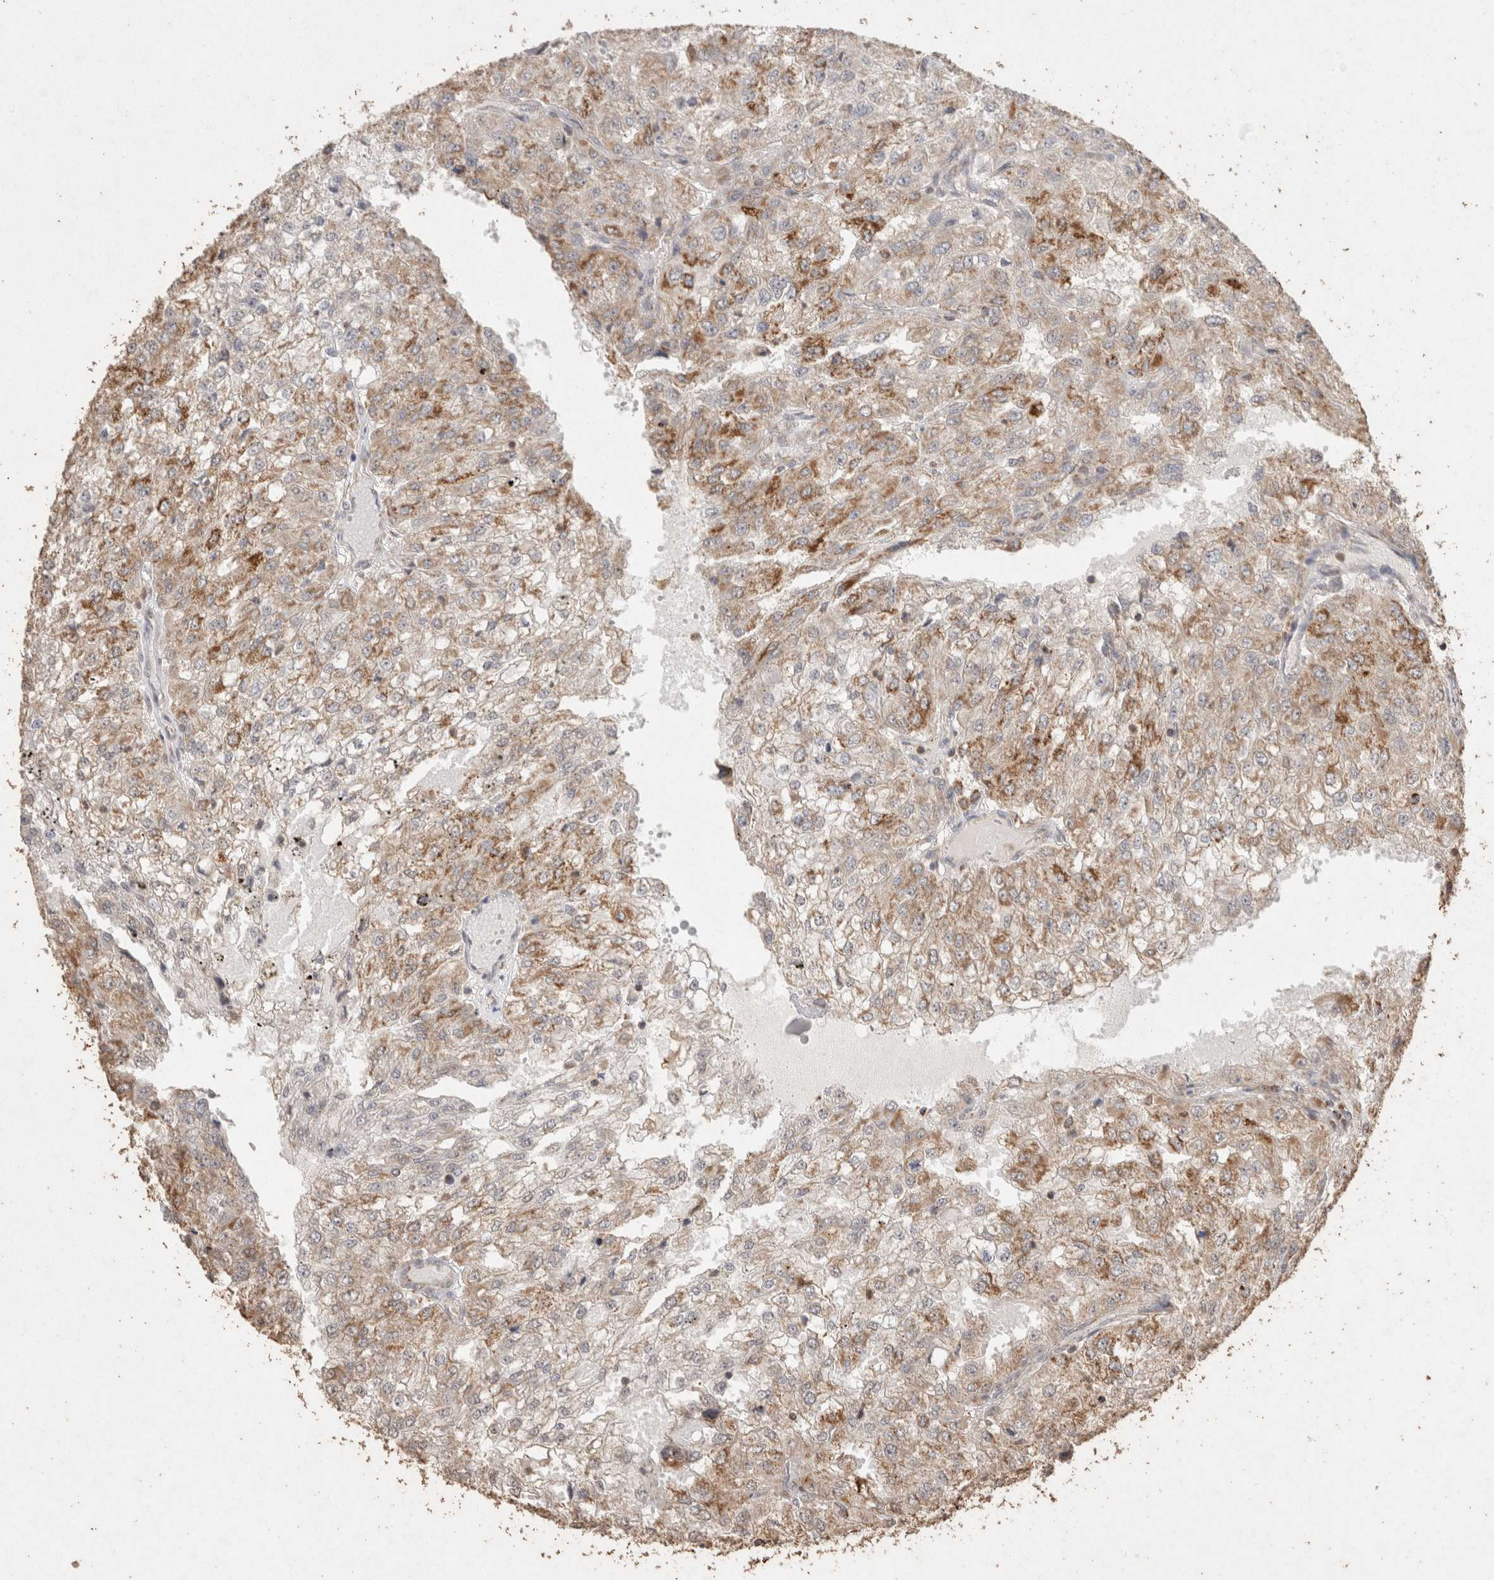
{"staining": {"intensity": "moderate", "quantity": "25%-75%", "location": "cytoplasmic/membranous"}, "tissue": "renal cancer", "cell_type": "Tumor cells", "image_type": "cancer", "snomed": [{"axis": "morphology", "description": "Adenocarcinoma, NOS"}, {"axis": "topography", "description": "Kidney"}], "caption": "Immunohistochemical staining of human renal adenocarcinoma demonstrates medium levels of moderate cytoplasmic/membranous expression in approximately 25%-75% of tumor cells.", "gene": "ACADM", "patient": {"sex": "female", "age": 54}}